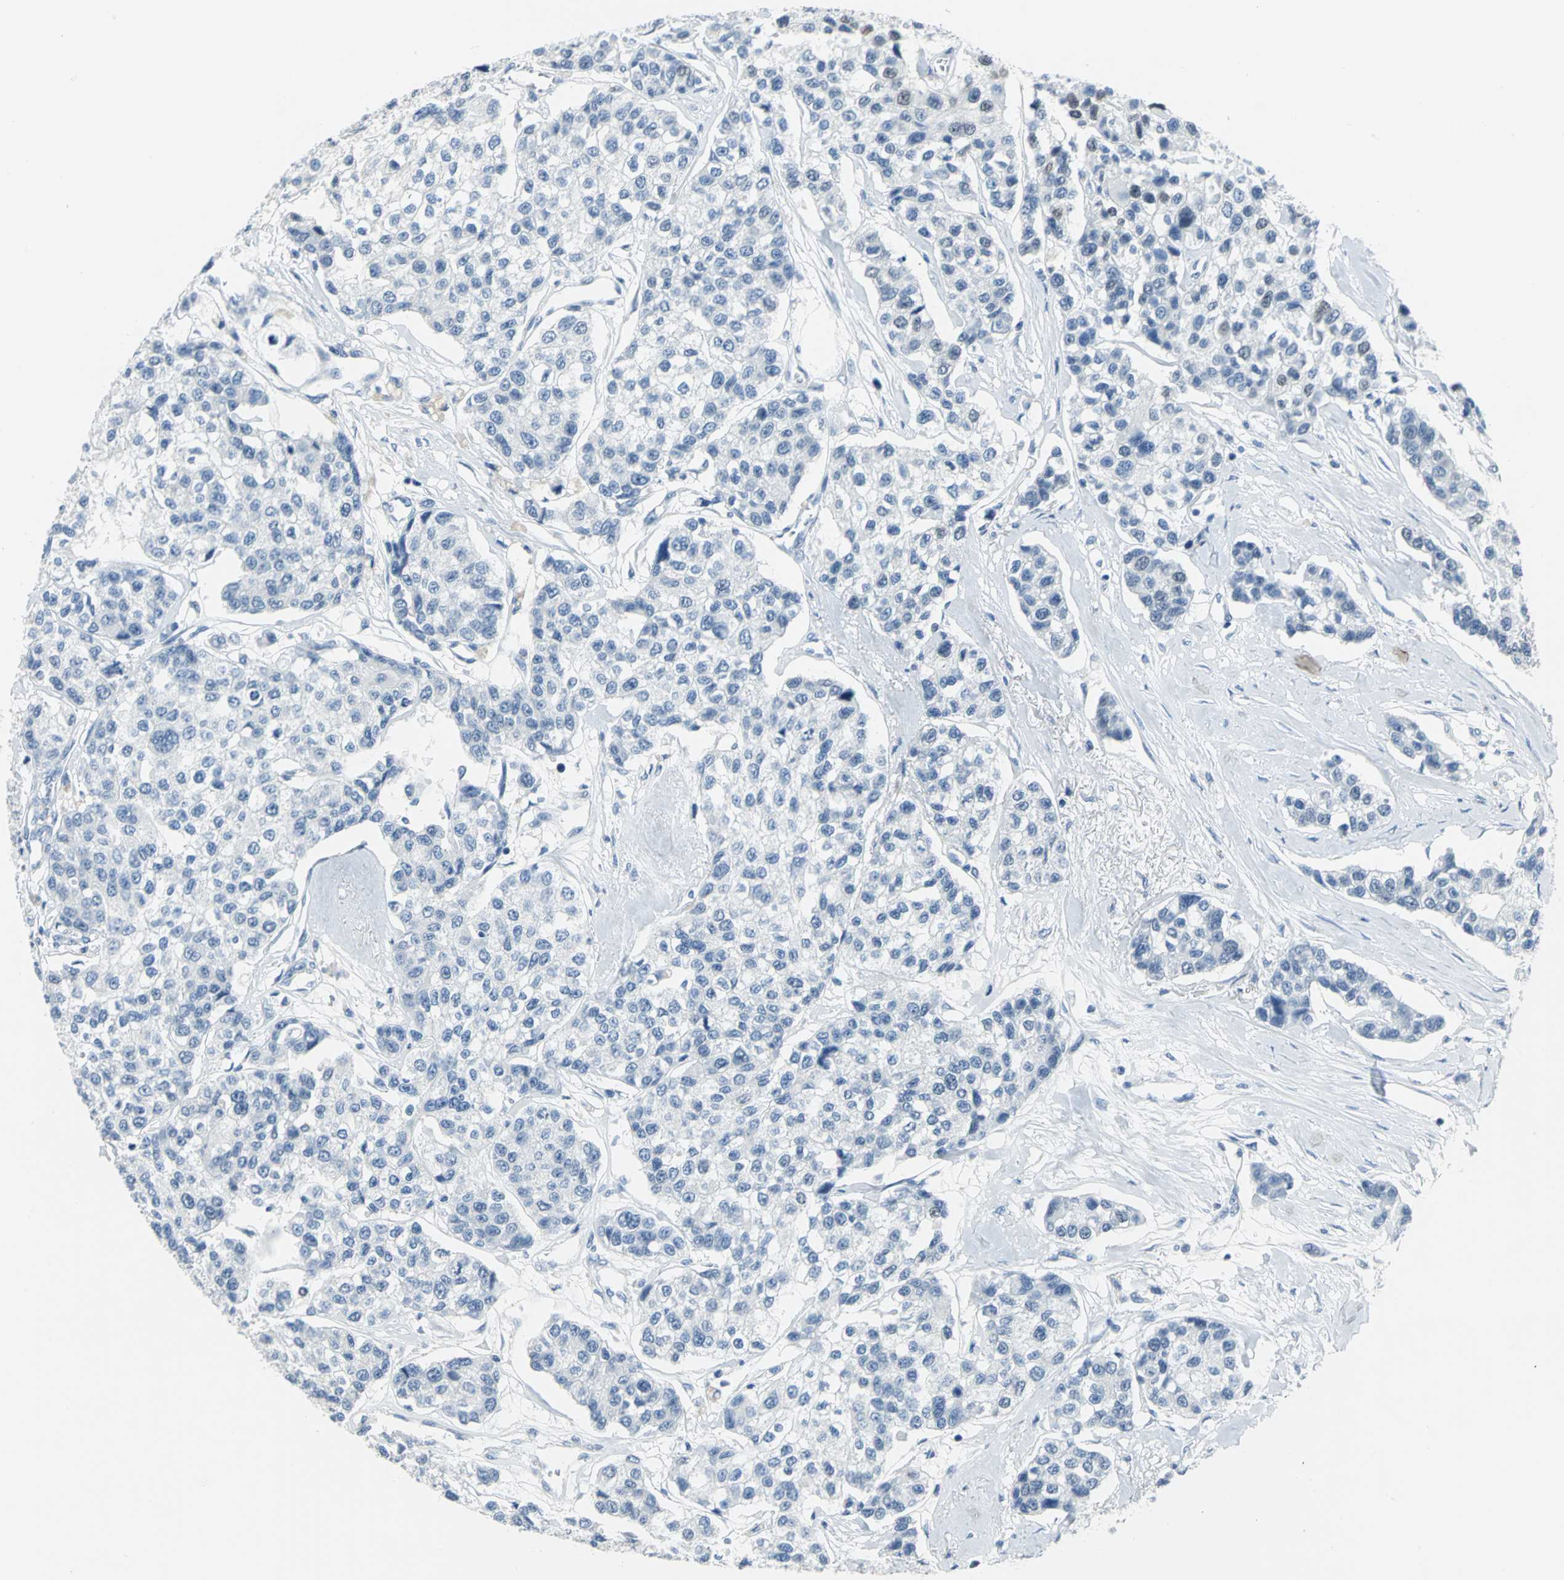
{"staining": {"intensity": "weak", "quantity": "<25%", "location": "nuclear"}, "tissue": "breast cancer", "cell_type": "Tumor cells", "image_type": "cancer", "snomed": [{"axis": "morphology", "description": "Duct carcinoma"}, {"axis": "topography", "description": "Breast"}], "caption": "Immunohistochemistry micrograph of breast intraductal carcinoma stained for a protein (brown), which shows no staining in tumor cells.", "gene": "MCM3", "patient": {"sex": "female", "age": 51}}